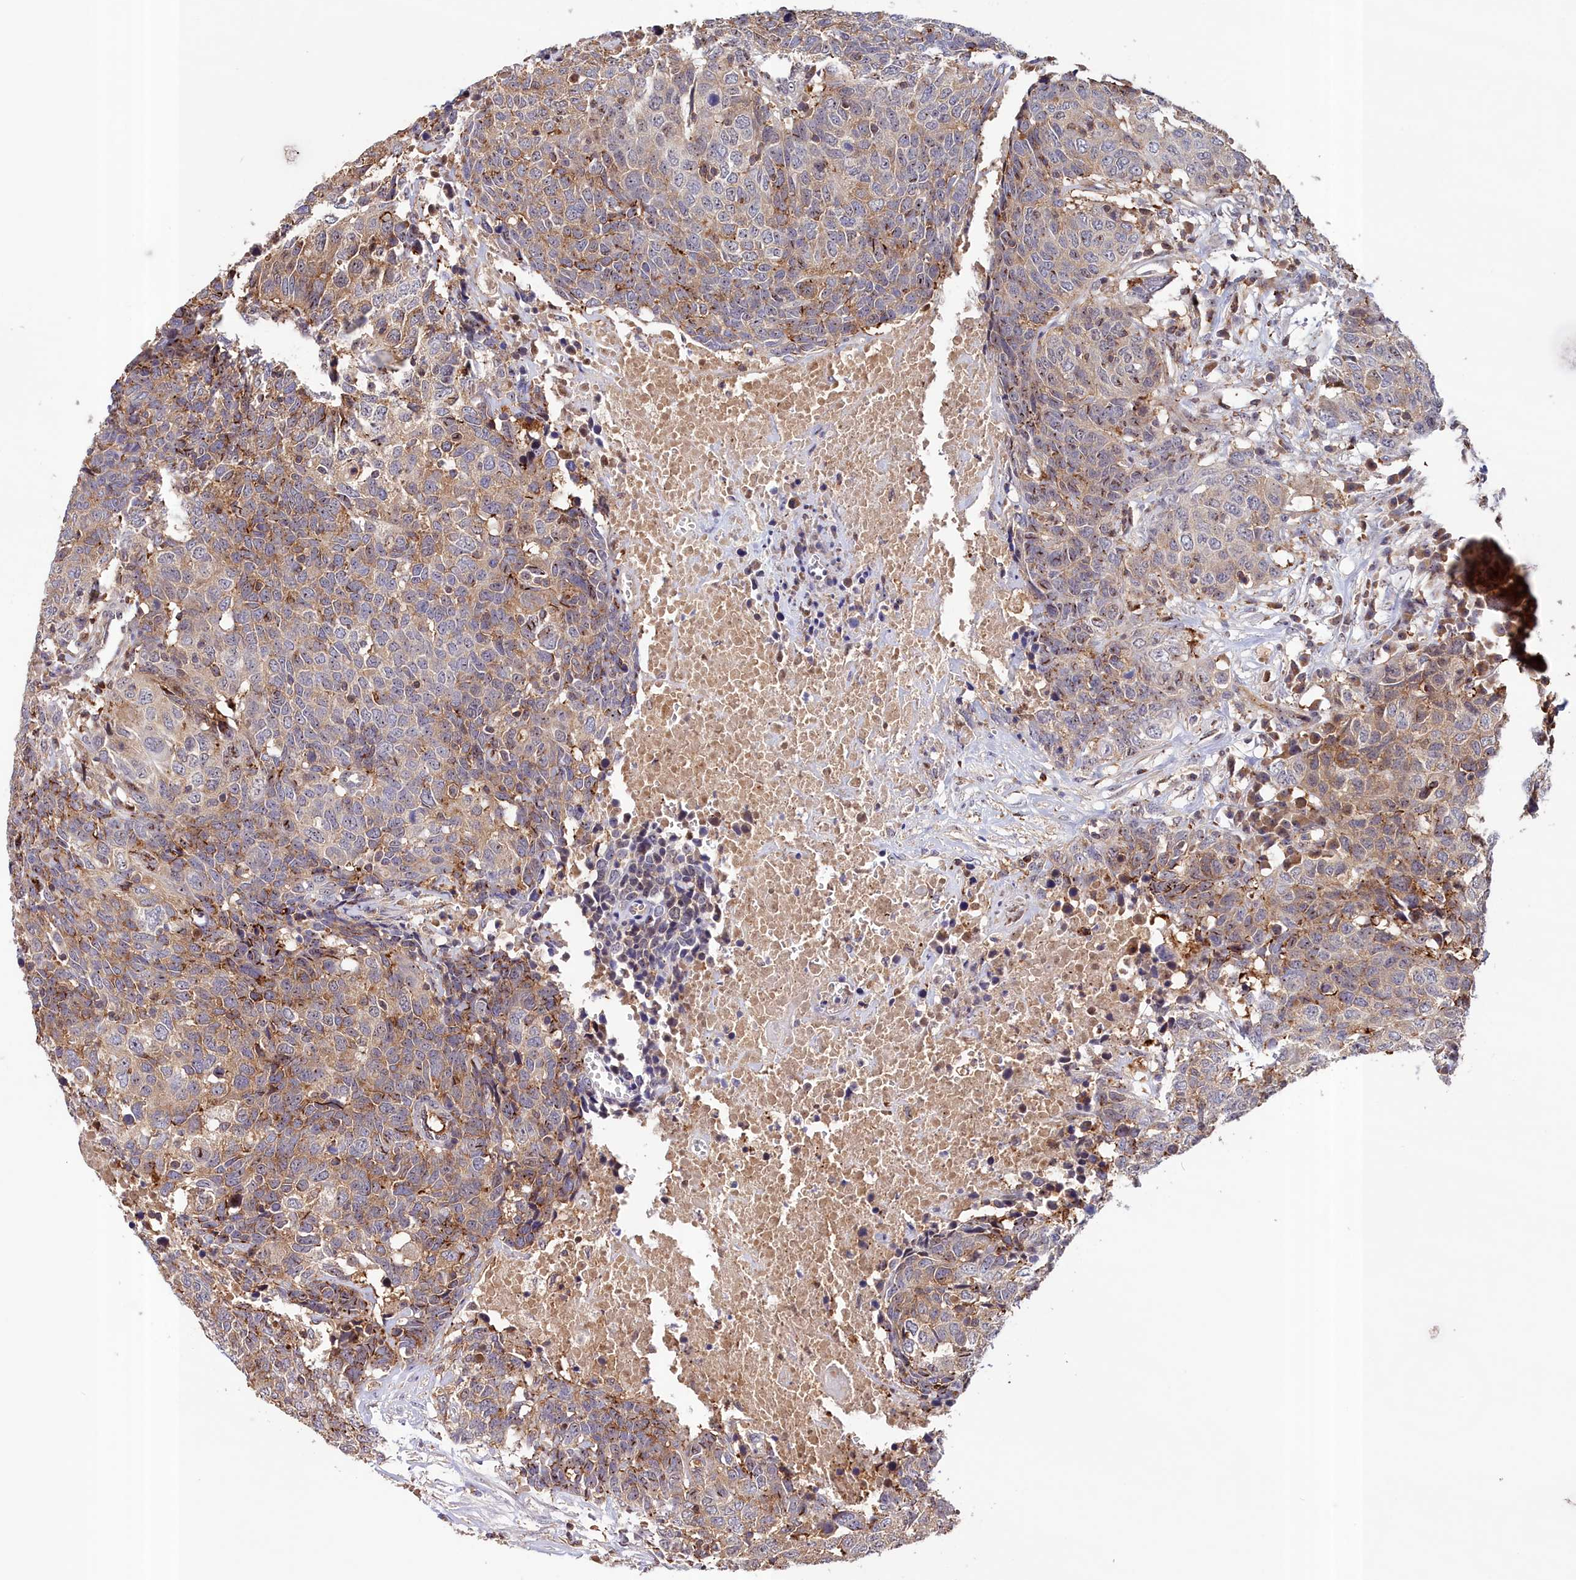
{"staining": {"intensity": "weak", "quantity": "25%-75%", "location": "cytoplasmic/membranous,nuclear"}, "tissue": "head and neck cancer", "cell_type": "Tumor cells", "image_type": "cancer", "snomed": [{"axis": "morphology", "description": "Squamous cell carcinoma, NOS"}, {"axis": "topography", "description": "Head-Neck"}], "caption": "Weak cytoplasmic/membranous and nuclear protein positivity is present in approximately 25%-75% of tumor cells in head and neck cancer (squamous cell carcinoma).", "gene": "NEURL4", "patient": {"sex": "male", "age": 66}}